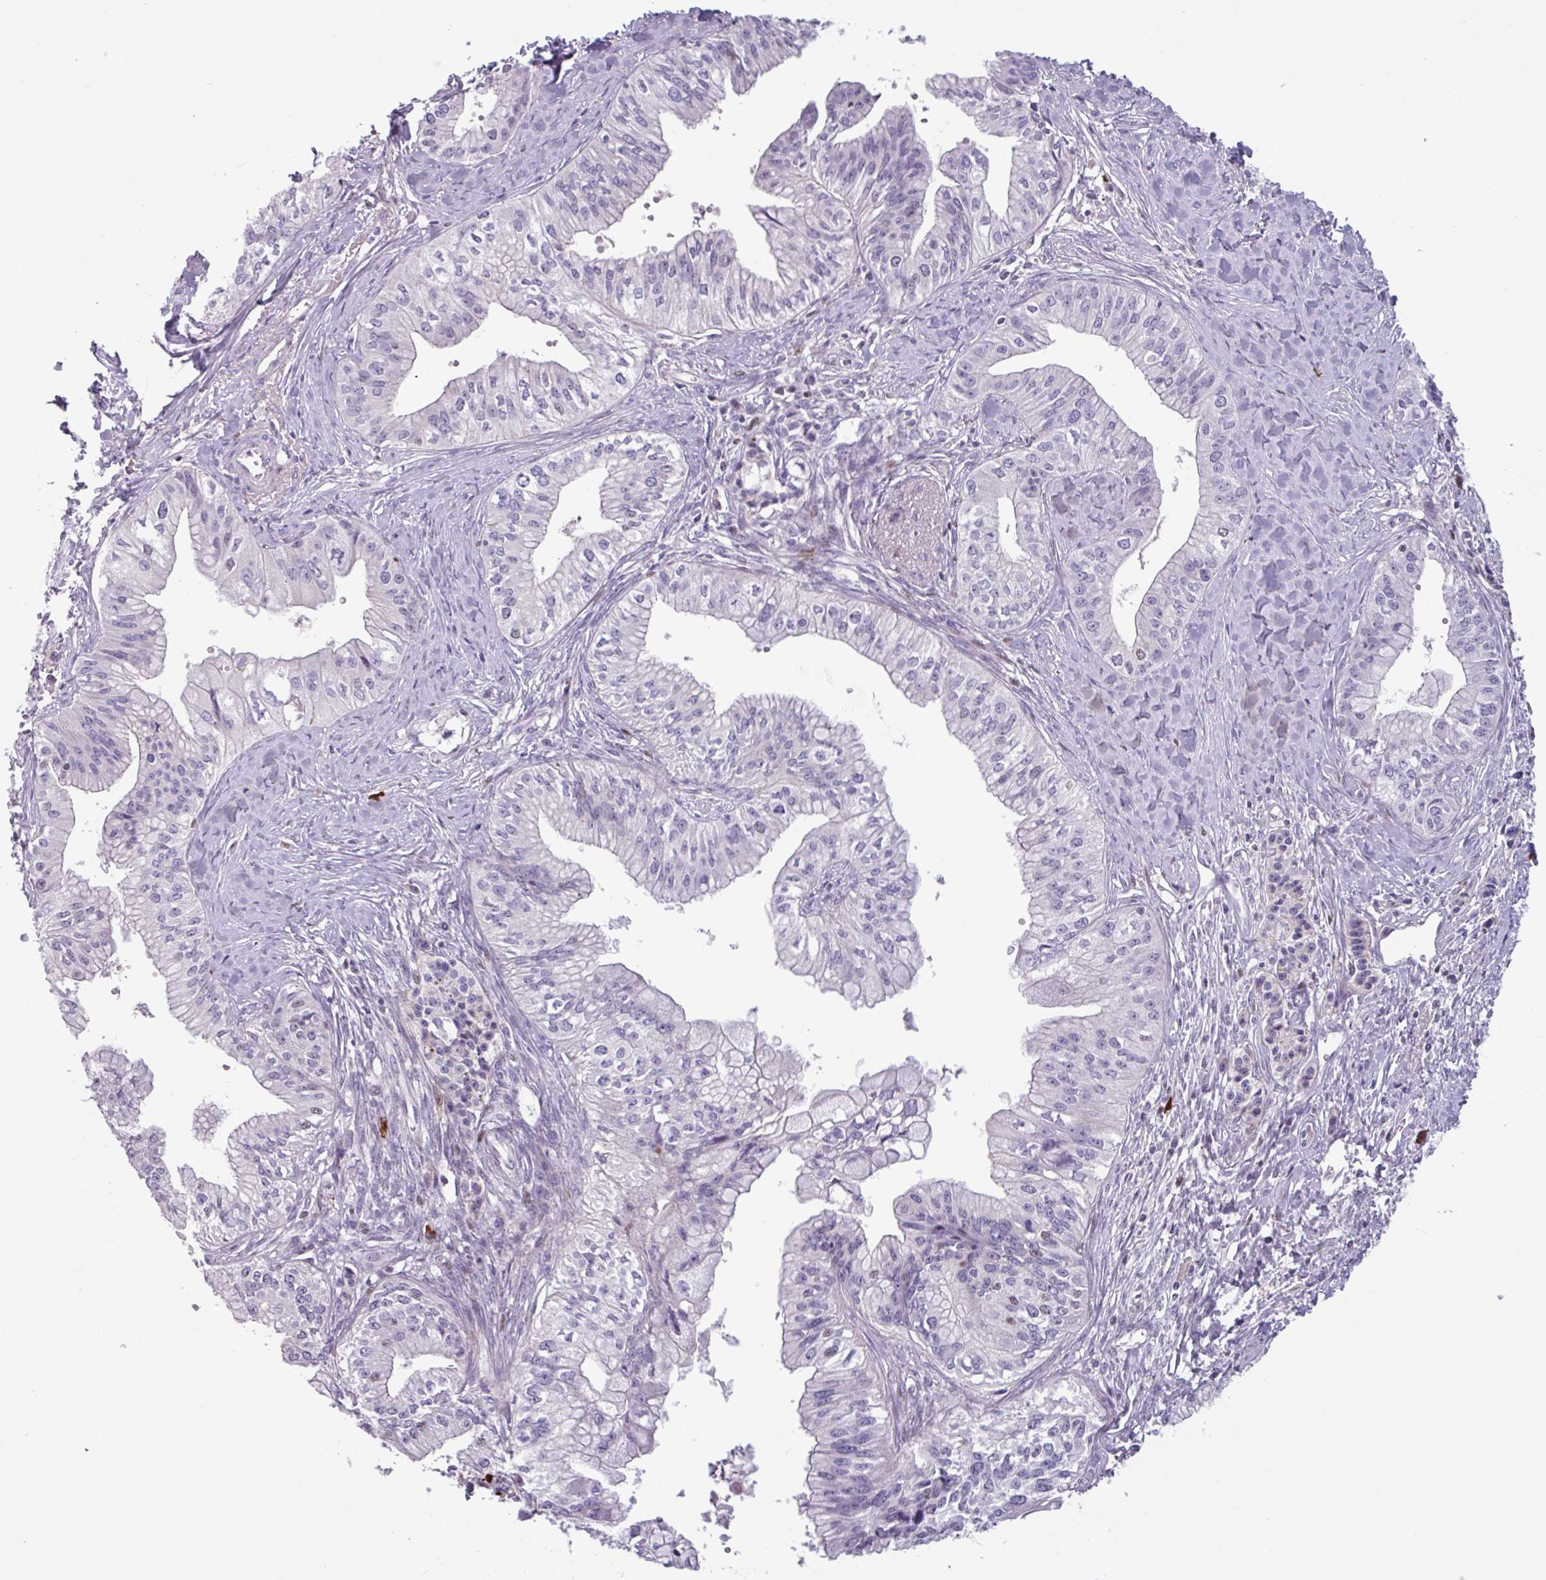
{"staining": {"intensity": "negative", "quantity": "none", "location": "none"}, "tissue": "pancreatic cancer", "cell_type": "Tumor cells", "image_type": "cancer", "snomed": [{"axis": "morphology", "description": "Adenocarcinoma, NOS"}, {"axis": "topography", "description": "Pancreas"}], "caption": "High power microscopy histopathology image of an immunohistochemistry (IHC) micrograph of adenocarcinoma (pancreatic), revealing no significant staining in tumor cells. (Stains: DAB (3,3'-diaminobenzidine) immunohistochemistry with hematoxylin counter stain, Microscopy: brightfield microscopy at high magnification).", "gene": "ZNF575", "patient": {"sex": "male", "age": 71}}